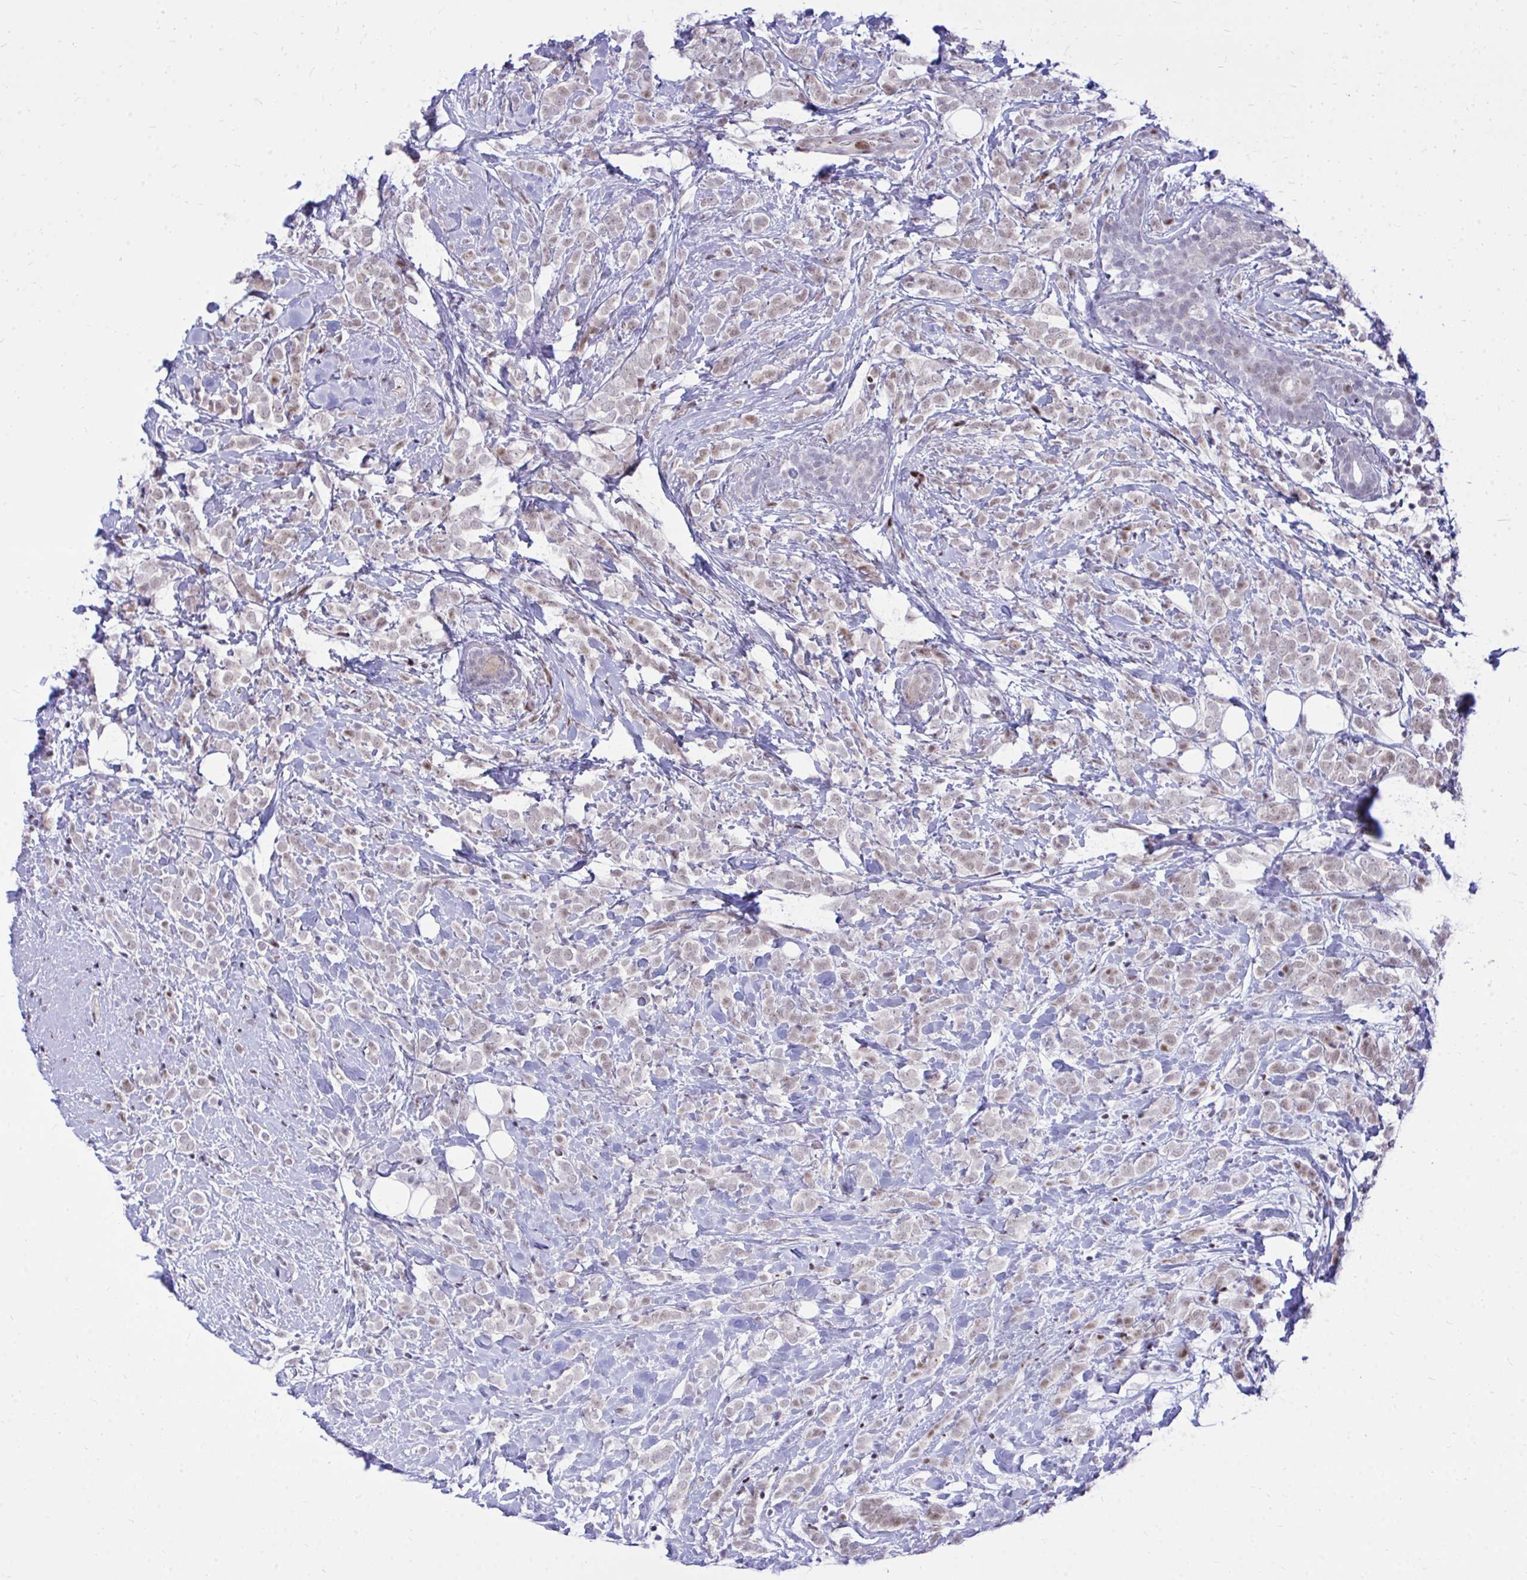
{"staining": {"intensity": "weak", "quantity": "25%-75%", "location": "nuclear"}, "tissue": "breast cancer", "cell_type": "Tumor cells", "image_type": "cancer", "snomed": [{"axis": "morphology", "description": "Lobular carcinoma"}, {"axis": "topography", "description": "Breast"}], "caption": "Breast cancer stained with immunohistochemistry (IHC) shows weak nuclear expression in approximately 25%-75% of tumor cells.", "gene": "C14orf39", "patient": {"sex": "female", "age": 49}}